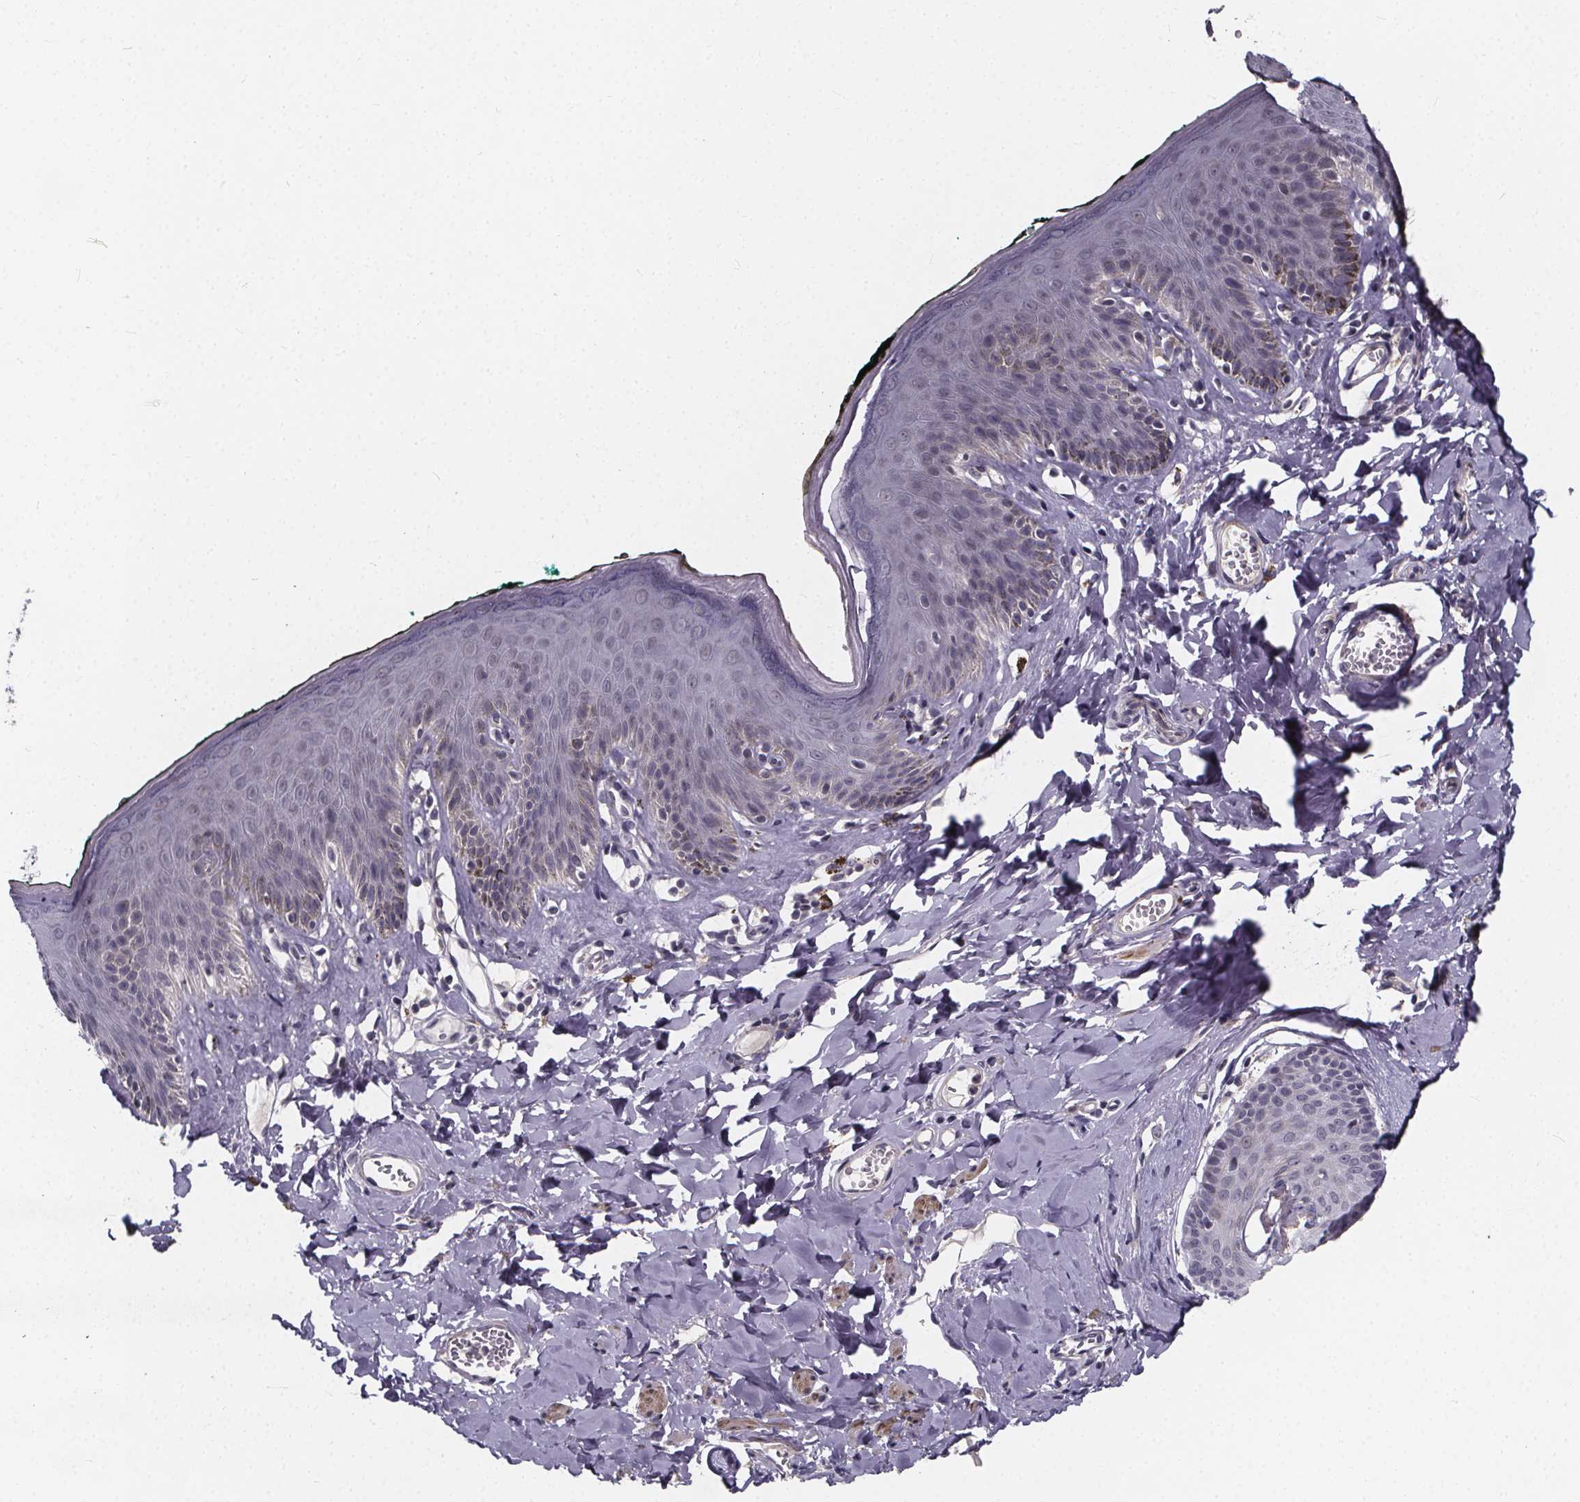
{"staining": {"intensity": "negative", "quantity": "none", "location": "none"}, "tissue": "skin", "cell_type": "Epidermal cells", "image_type": "normal", "snomed": [{"axis": "morphology", "description": "Normal tissue, NOS"}, {"axis": "topography", "description": "Vulva"}, {"axis": "topography", "description": "Peripheral nerve tissue"}], "caption": "This is a micrograph of immunohistochemistry (IHC) staining of benign skin, which shows no expression in epidermal cells. Nuclei are stained in blue.", "gene": "FBXW2", "patient": {"sex": "female", "age": 66}}